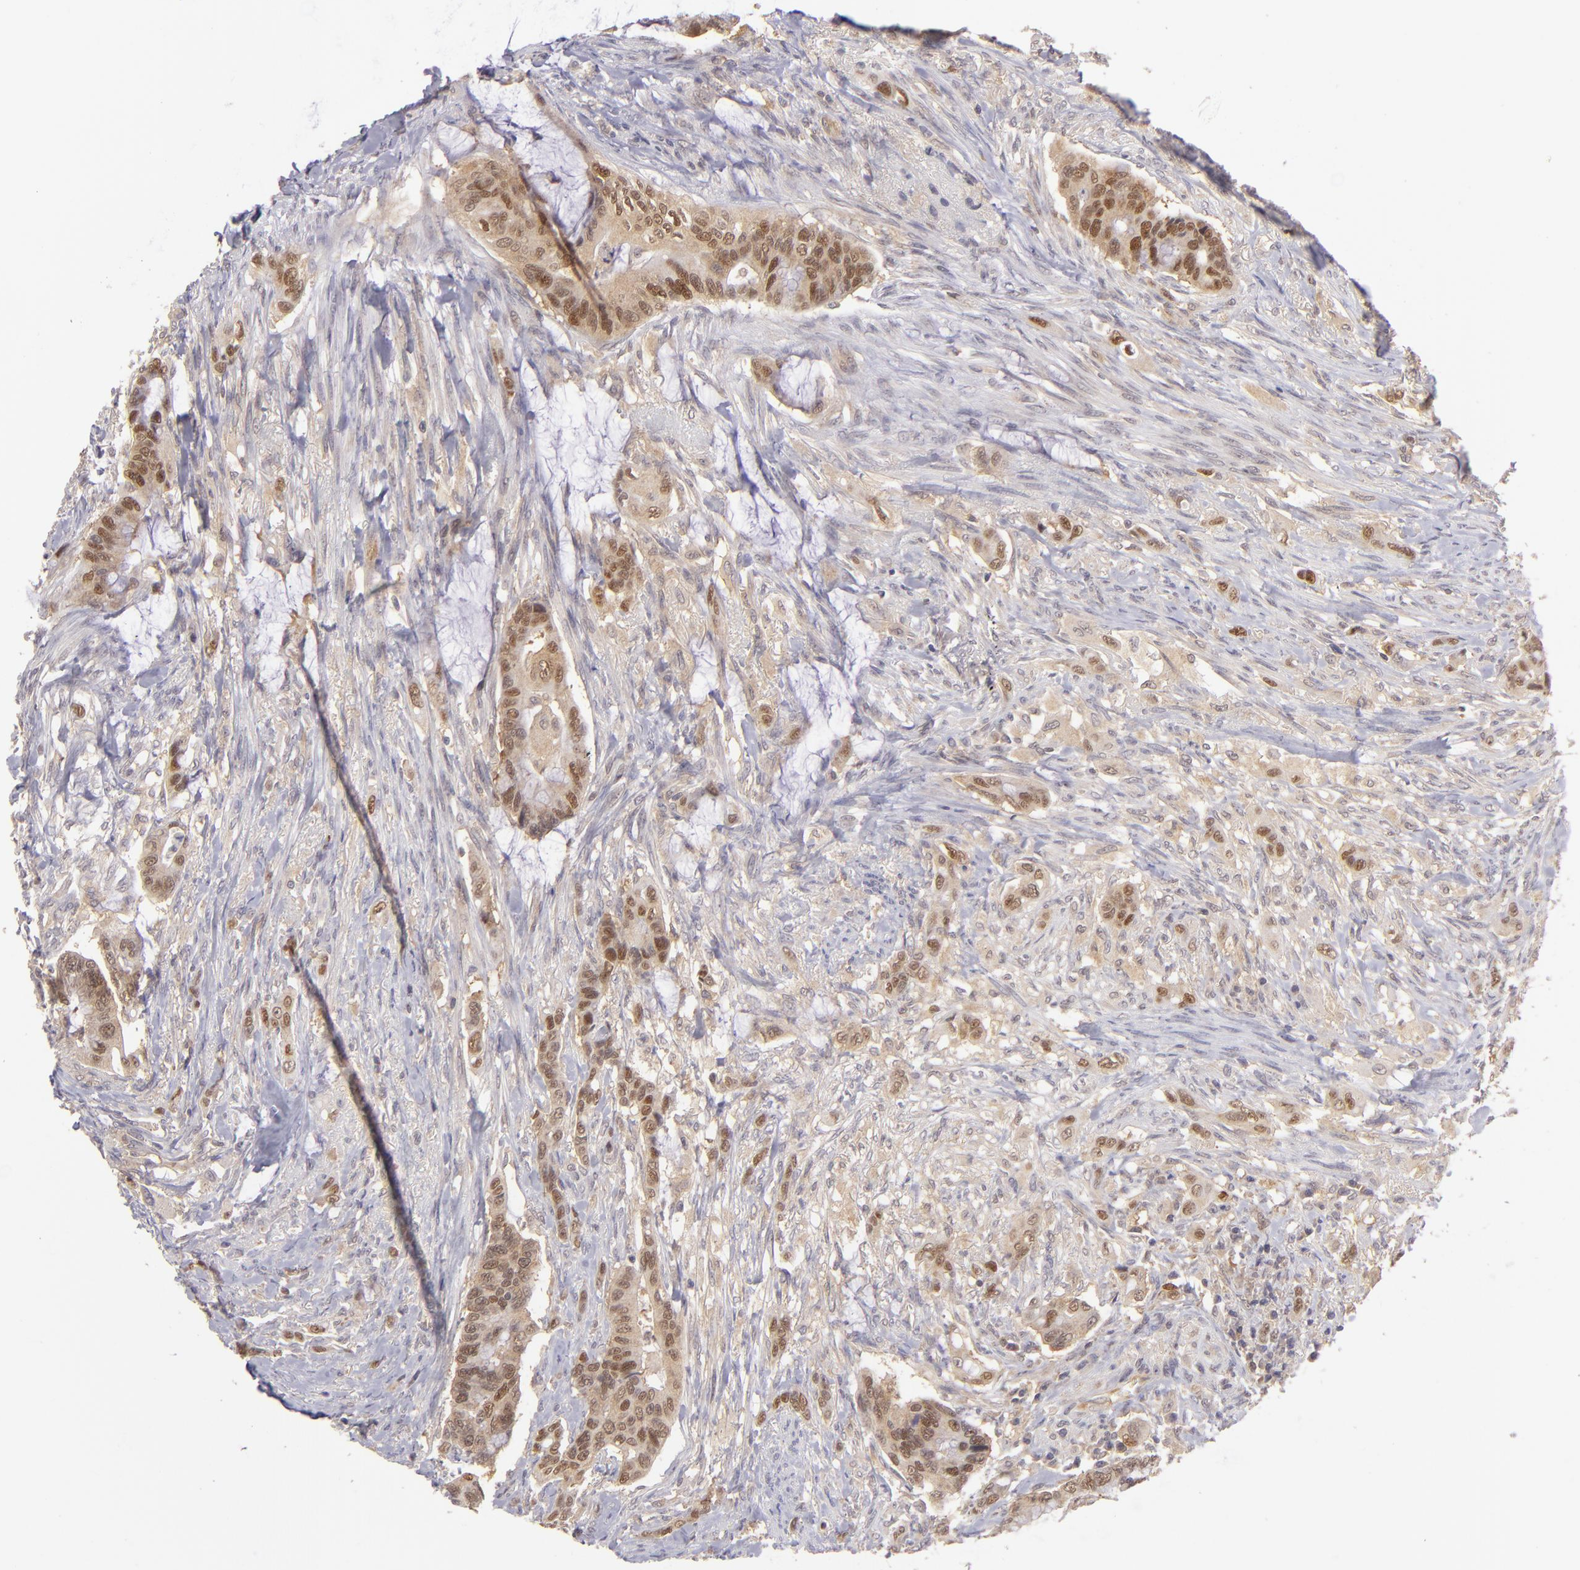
{"staining": {"intensity": "moderate", "quantity": ">75%", "location": "cytoplasmic/membranous"}, "tissue": "colorectal cancer", "cell_type": "Tumor cells", "image_type": "cancer", "snomed": [{"axis": "morphology", "description": "Adenocarcinoma, NOS"}, {"axis": "topography", "description": "Rectum"}], "caption": "About >75% of tumor cells in colorectal cancer (adenocarcinoma) exhibit moderate cytoplasmic/membranous protein staining as visualized by brown immunohistochemical staining.", "gene": "PTPN13", "patient": {"sex": "female", "age": 59}}